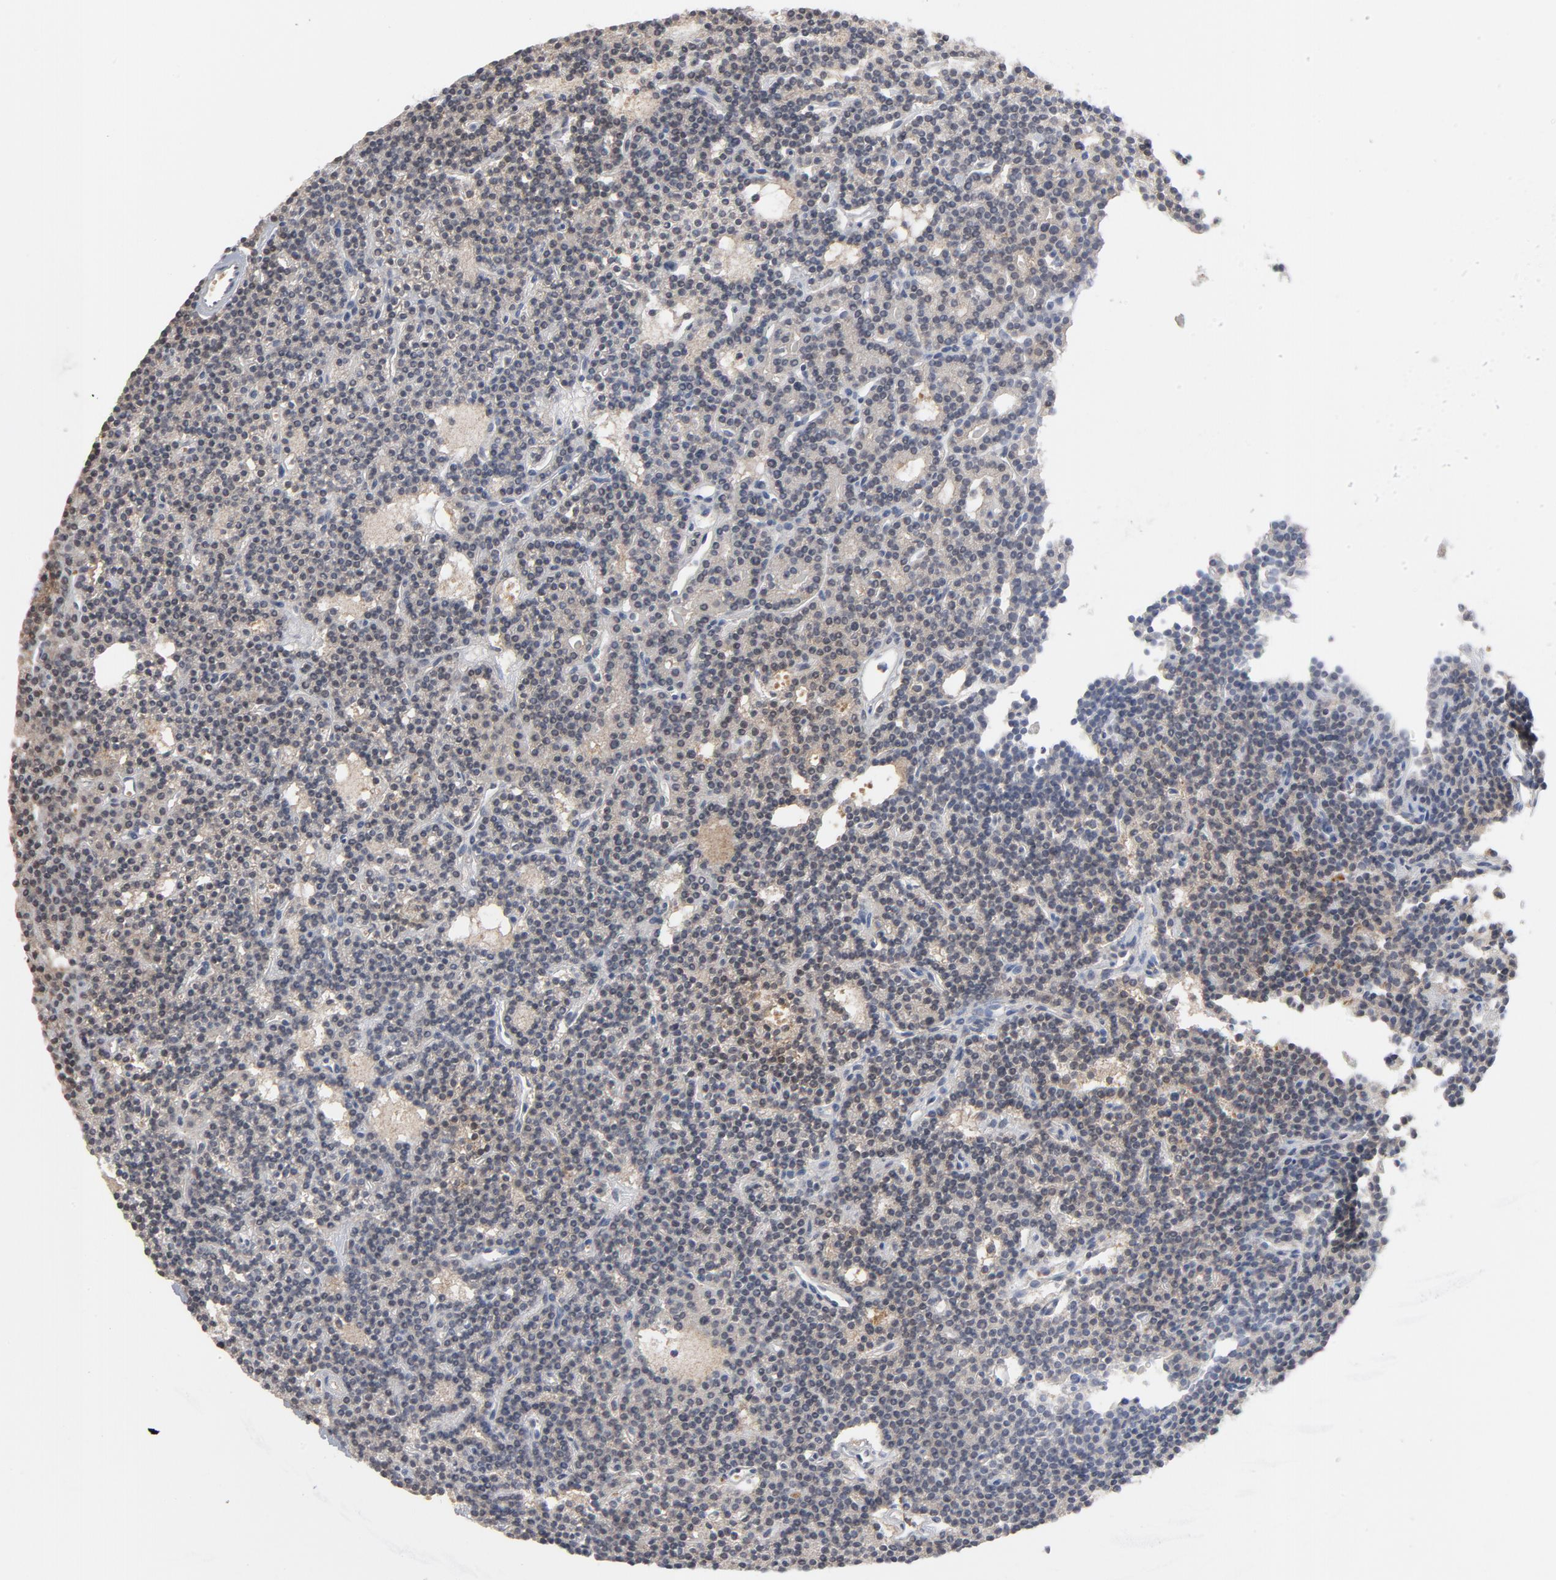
{"staining": {"intensity": "weak", "quantity": ">75%", "location": "cytoplasmic/membranous,nuclear"}, "tissue": "parathyroid gland", "cell_type": "Glandular cells", "image_type": "normal", "snomed": [{"axis": "morphology", "description": "Normal tissue, NOS"}, {"axis": "topography", "description": "Parathyroid gland"}], "caption": "A photomicrograph showing weak cytoplasmic/membranous,nuclear staining in approximately >75% of glandular cells in unremarkable parathyroid gland, as visualized by brown immunohistochemical staining.", "gene": "PRDX1", "patient": {"sex": "female", "age": 45}}